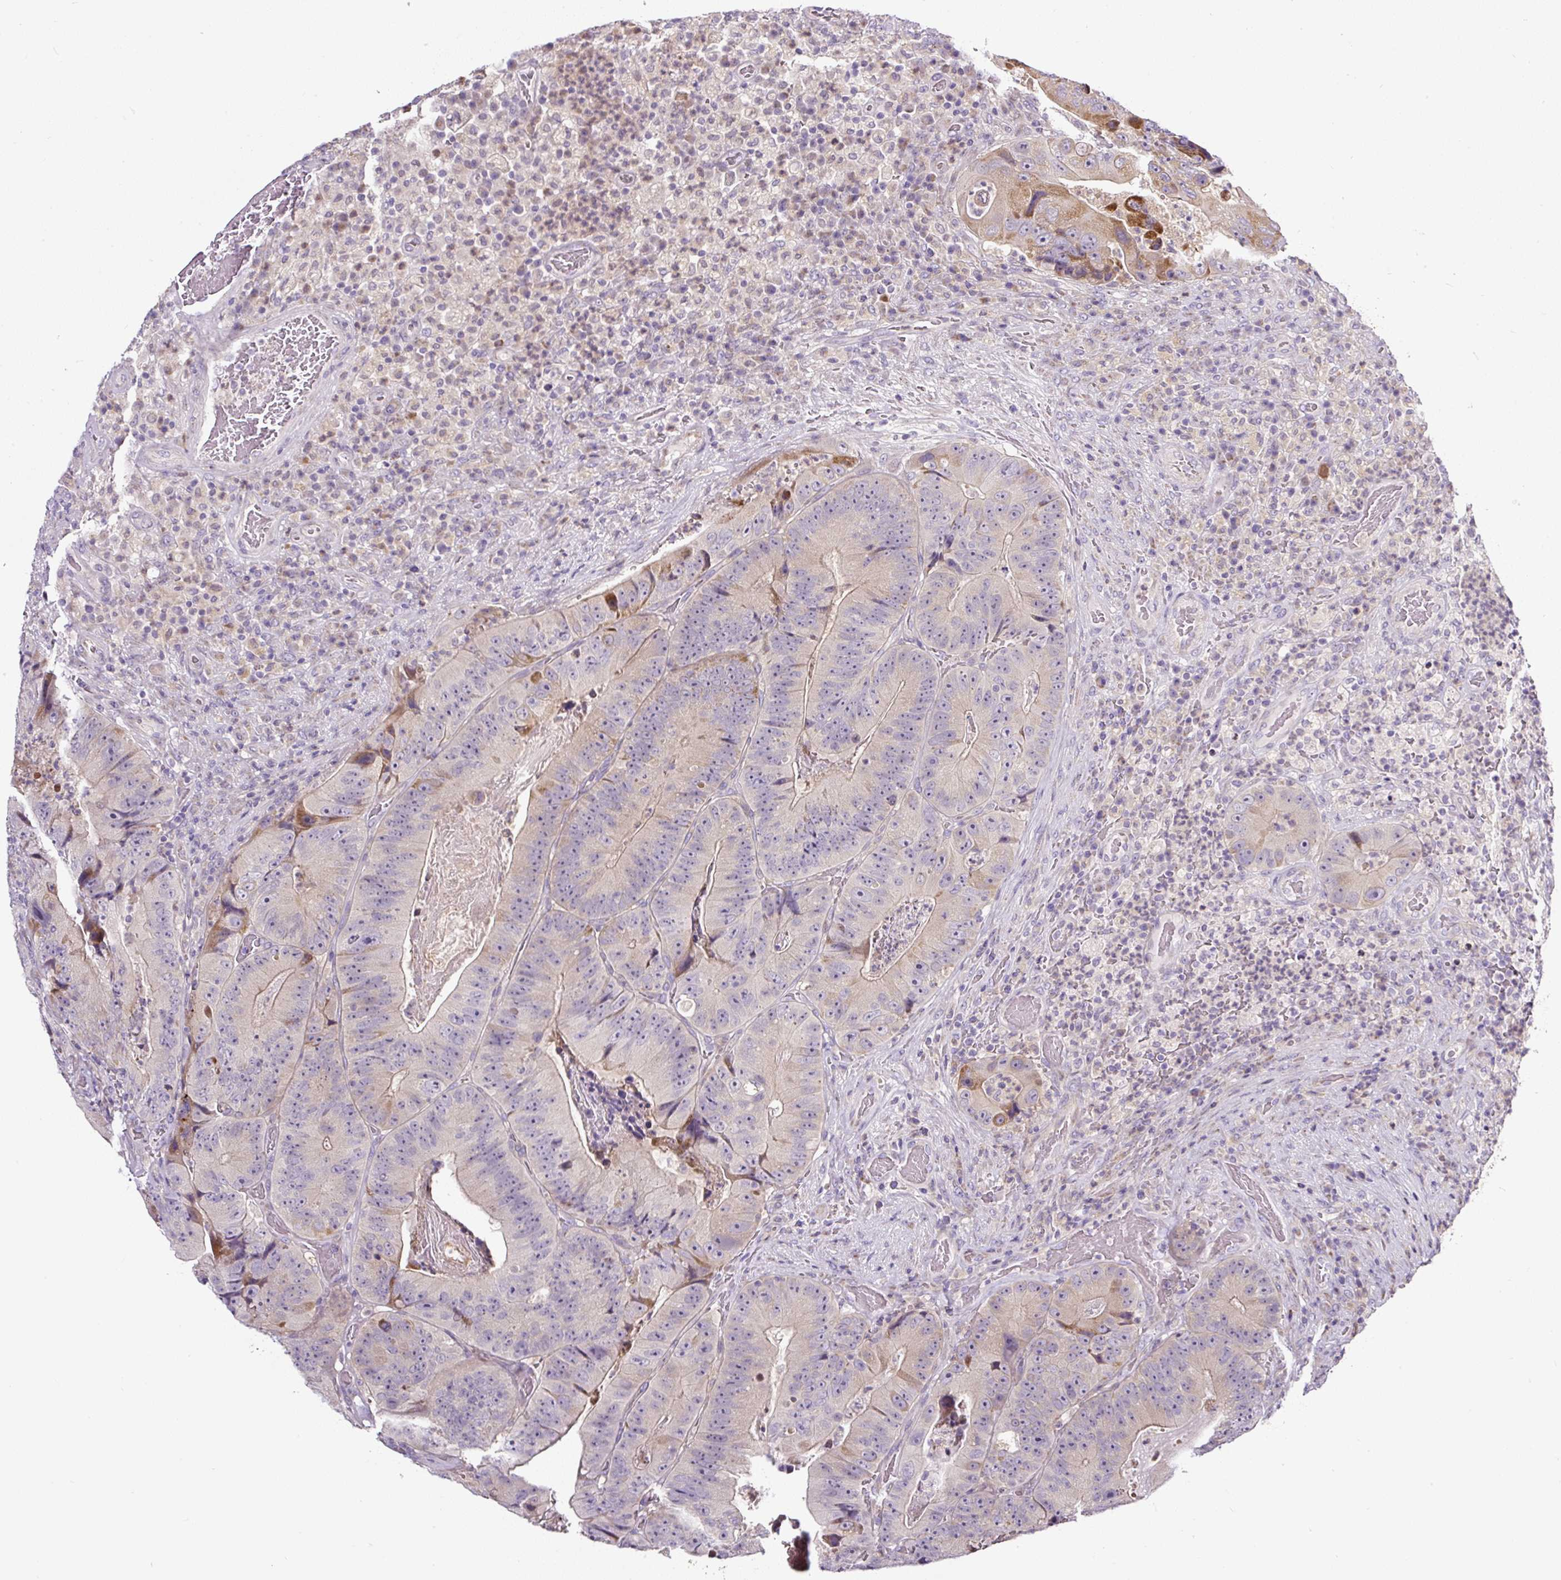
{"staining": {"intensity": "strong", "quantity": "<25%", "location": "cytoplasmic/membranous"}, "tissue": "colorectal cancer", "cell_type": "Tumor cells", "image_type": "cancer", "snomed": [{"axis": "morphology", "description": "Adenocarcinoma, NOS"}, {"axis": "topography", "description": "Colon"}], "caption": "Strong cytoplasmic/membranous expression is present in about <25% of tumor cells in colorectal adenocarcinoma.", "gene": "HPS4", "patient": {"sex": "female", "age": 86}}